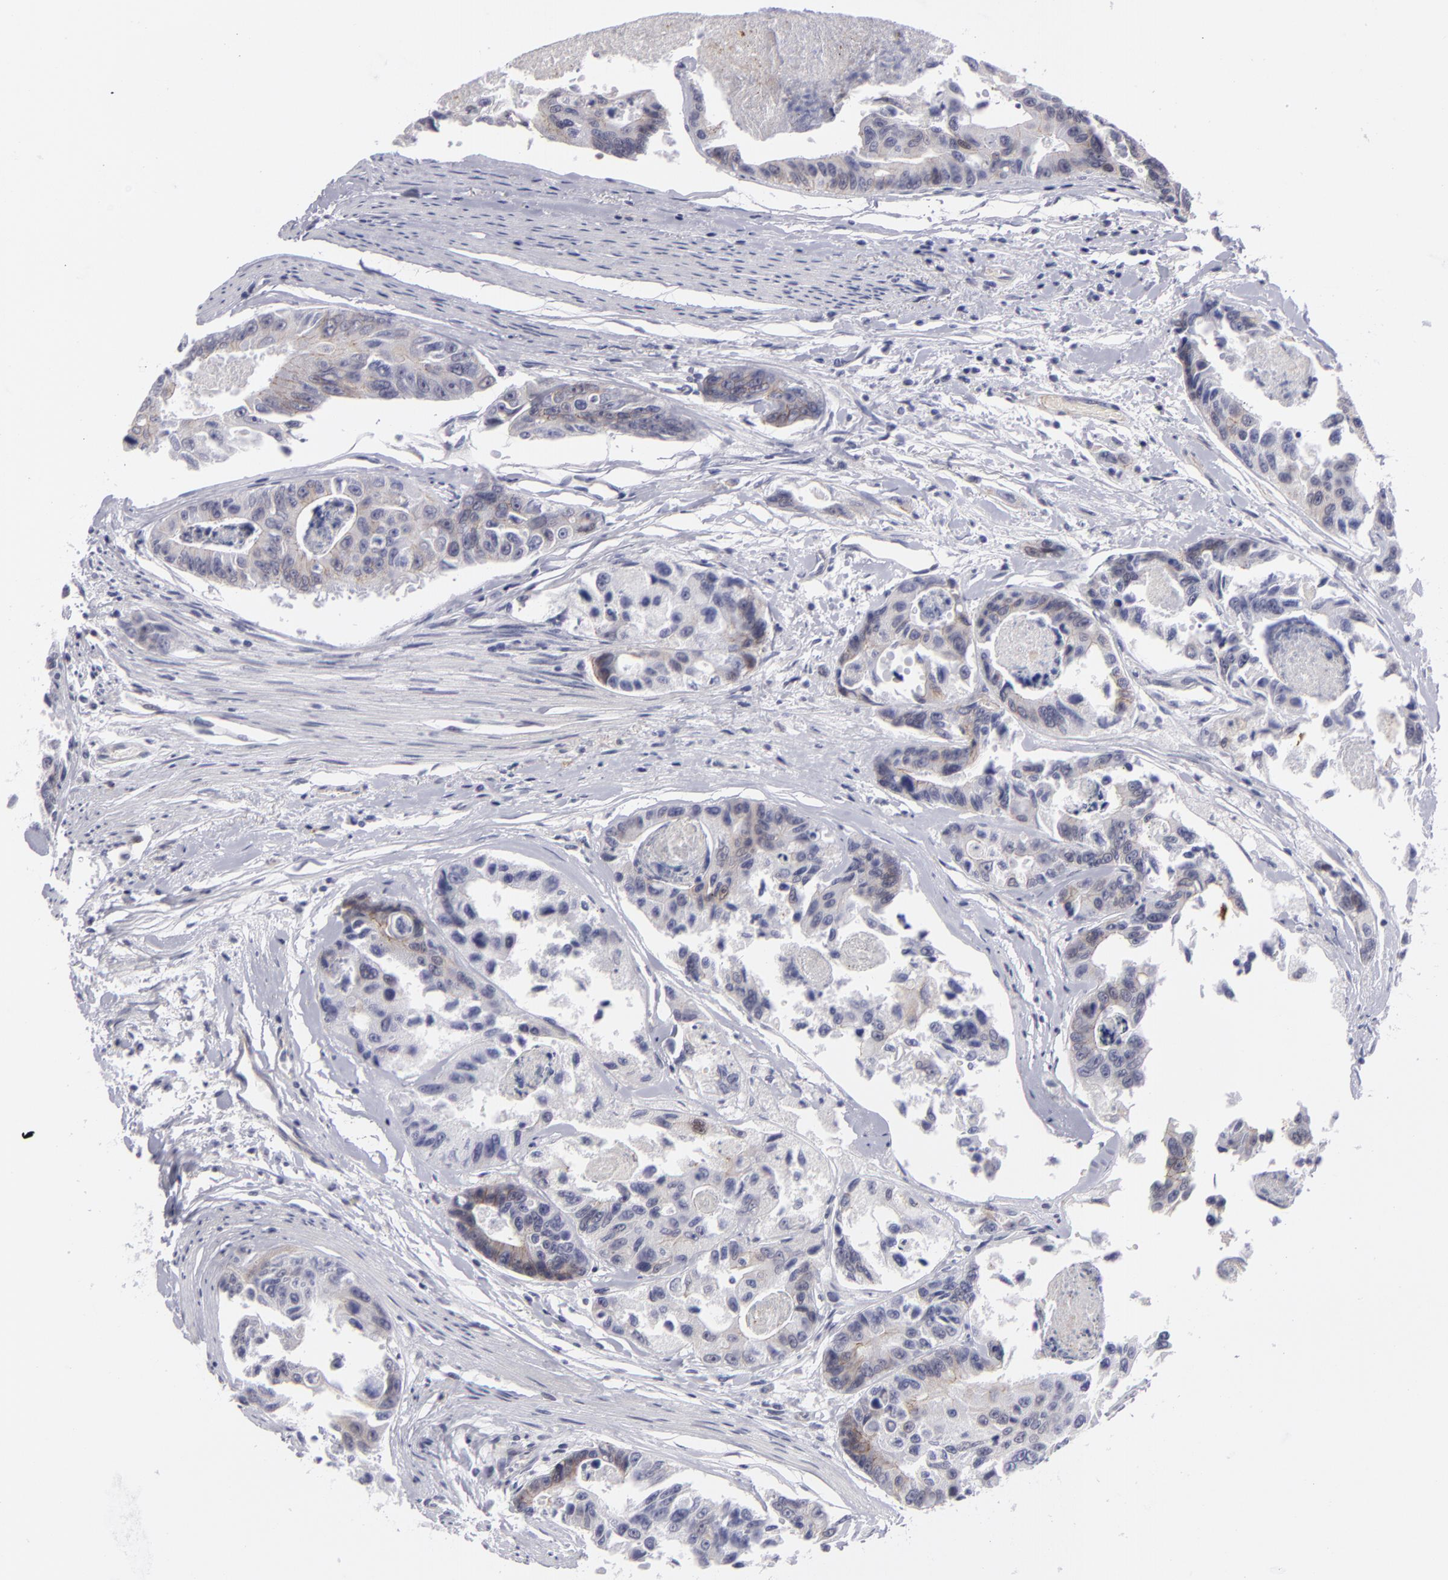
{"staining": {"intensity": "weak", "quantity": "25%-75%", "location": "cytoplasmic/membranous"}, "tissue": "colorectal cancer", "cell_type": "Tumor cells", "image_type": "cancer", "snomed": [{"axis": "morphology", "description": "Adenocarcinoma, NOS"}, {"axis": "topography", "description": "Colon"}], "caption": "Protein staining of colorectal adenocarcinoma tissue exhibits weak cytoplasmic/membranous expression in approximately 25%-75% of tumor cells. (DAB (3,3'-diaminobenzidine) IHC, brown staining for protein, blue staining for nuclei).", "gene": "CTNNB1", "patient": {"sex": "female", "age": 86}}